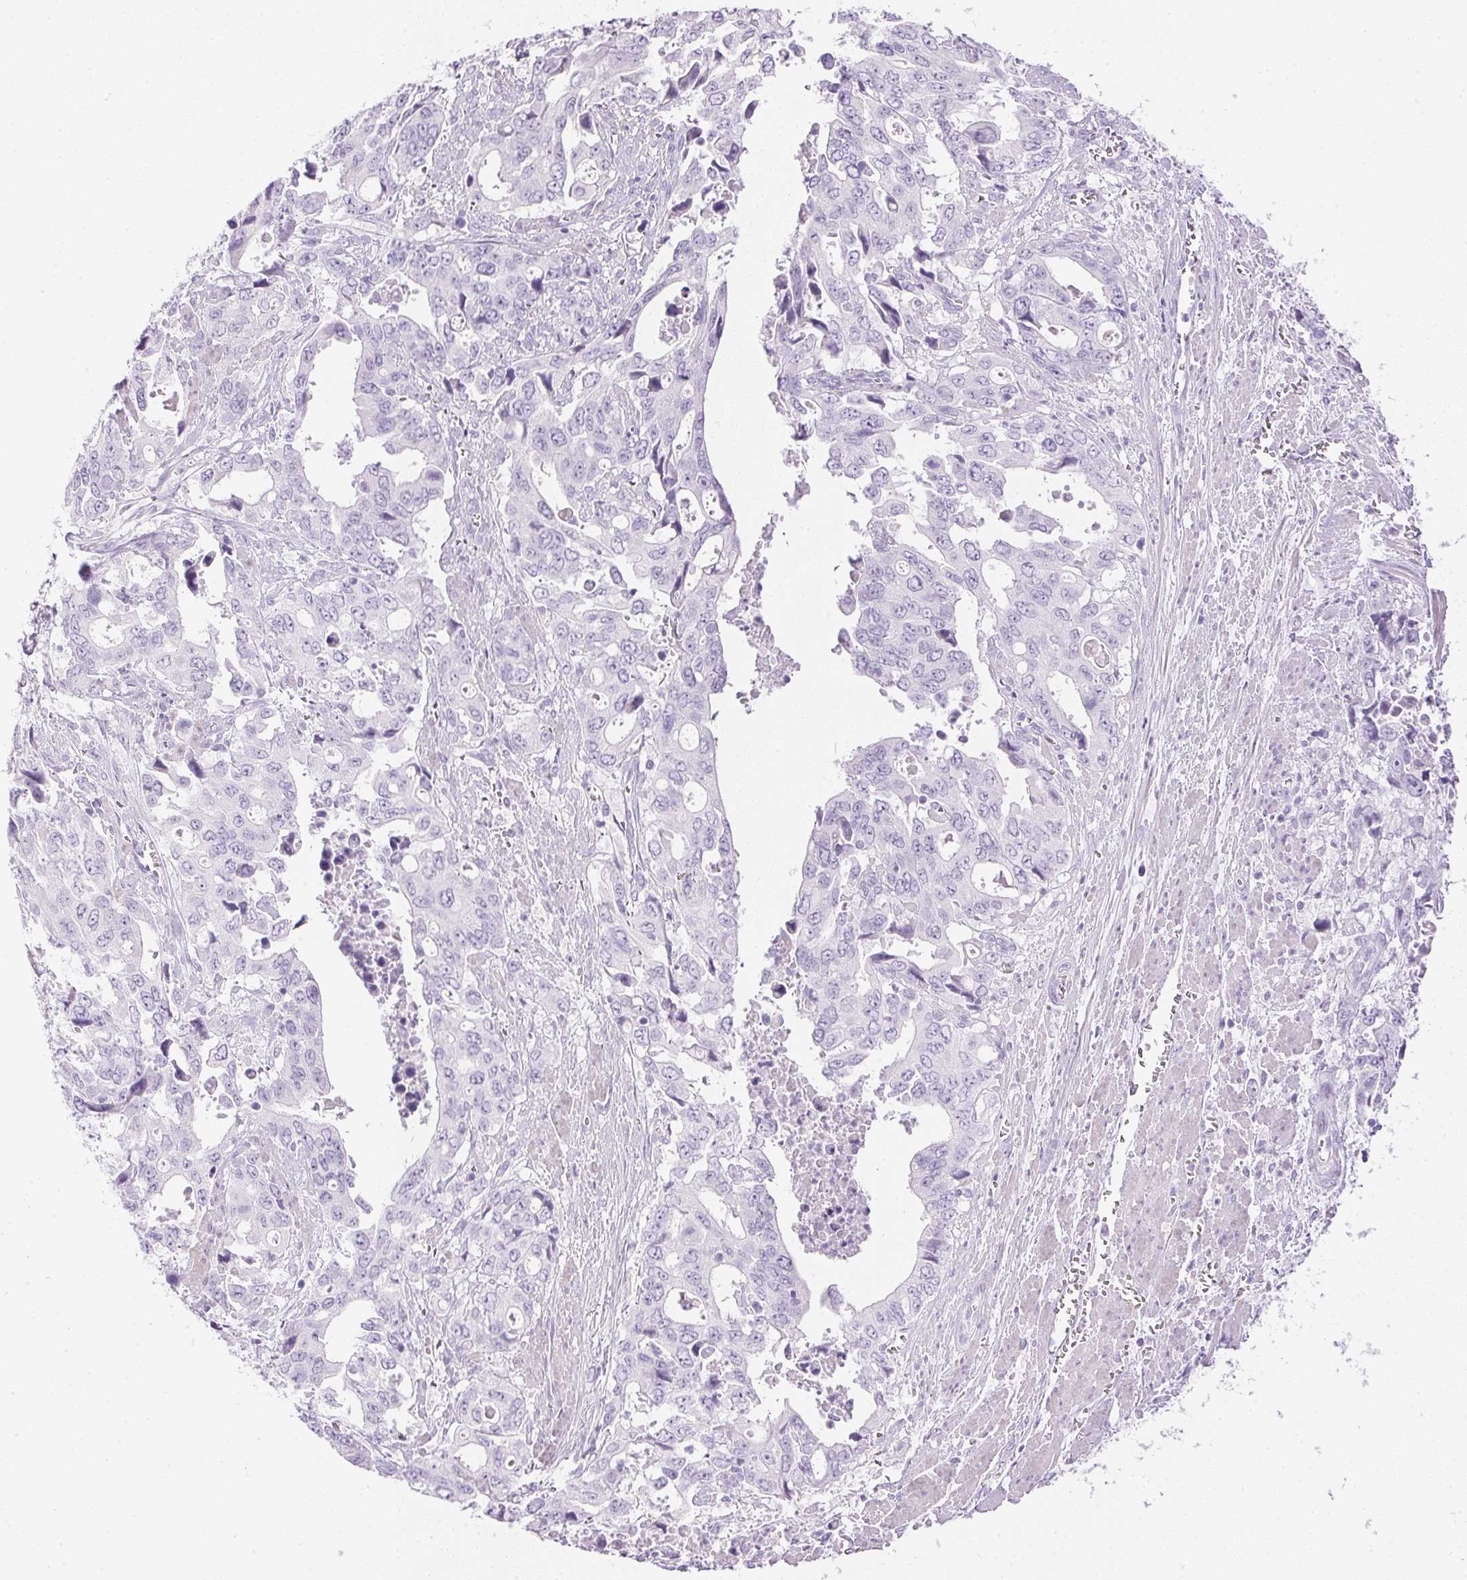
{"staining": {"intensity": "negative", "quantity": "none", "location": "none"}, "tissue": "stomach cancer", "cell_type": "Tumor cells", "image_type": "cancer", "snomed": [{"axis": "morphology", "description": "Adenocarcinoma, NOS"}, {"axis": "topography", "description": "Stomach, upper"}], "caption": "The photomicrograph shows no staining of tumor cells in stomach adenocarcinoma. Brightfield microscopy of IHC stained with DAB (3,3'-diaminobenzidine) (brown) and hematoxylin (blue), captured at high magnification.", "gene": "CTRL", "patient": {"sex": "male", "age": 74}}